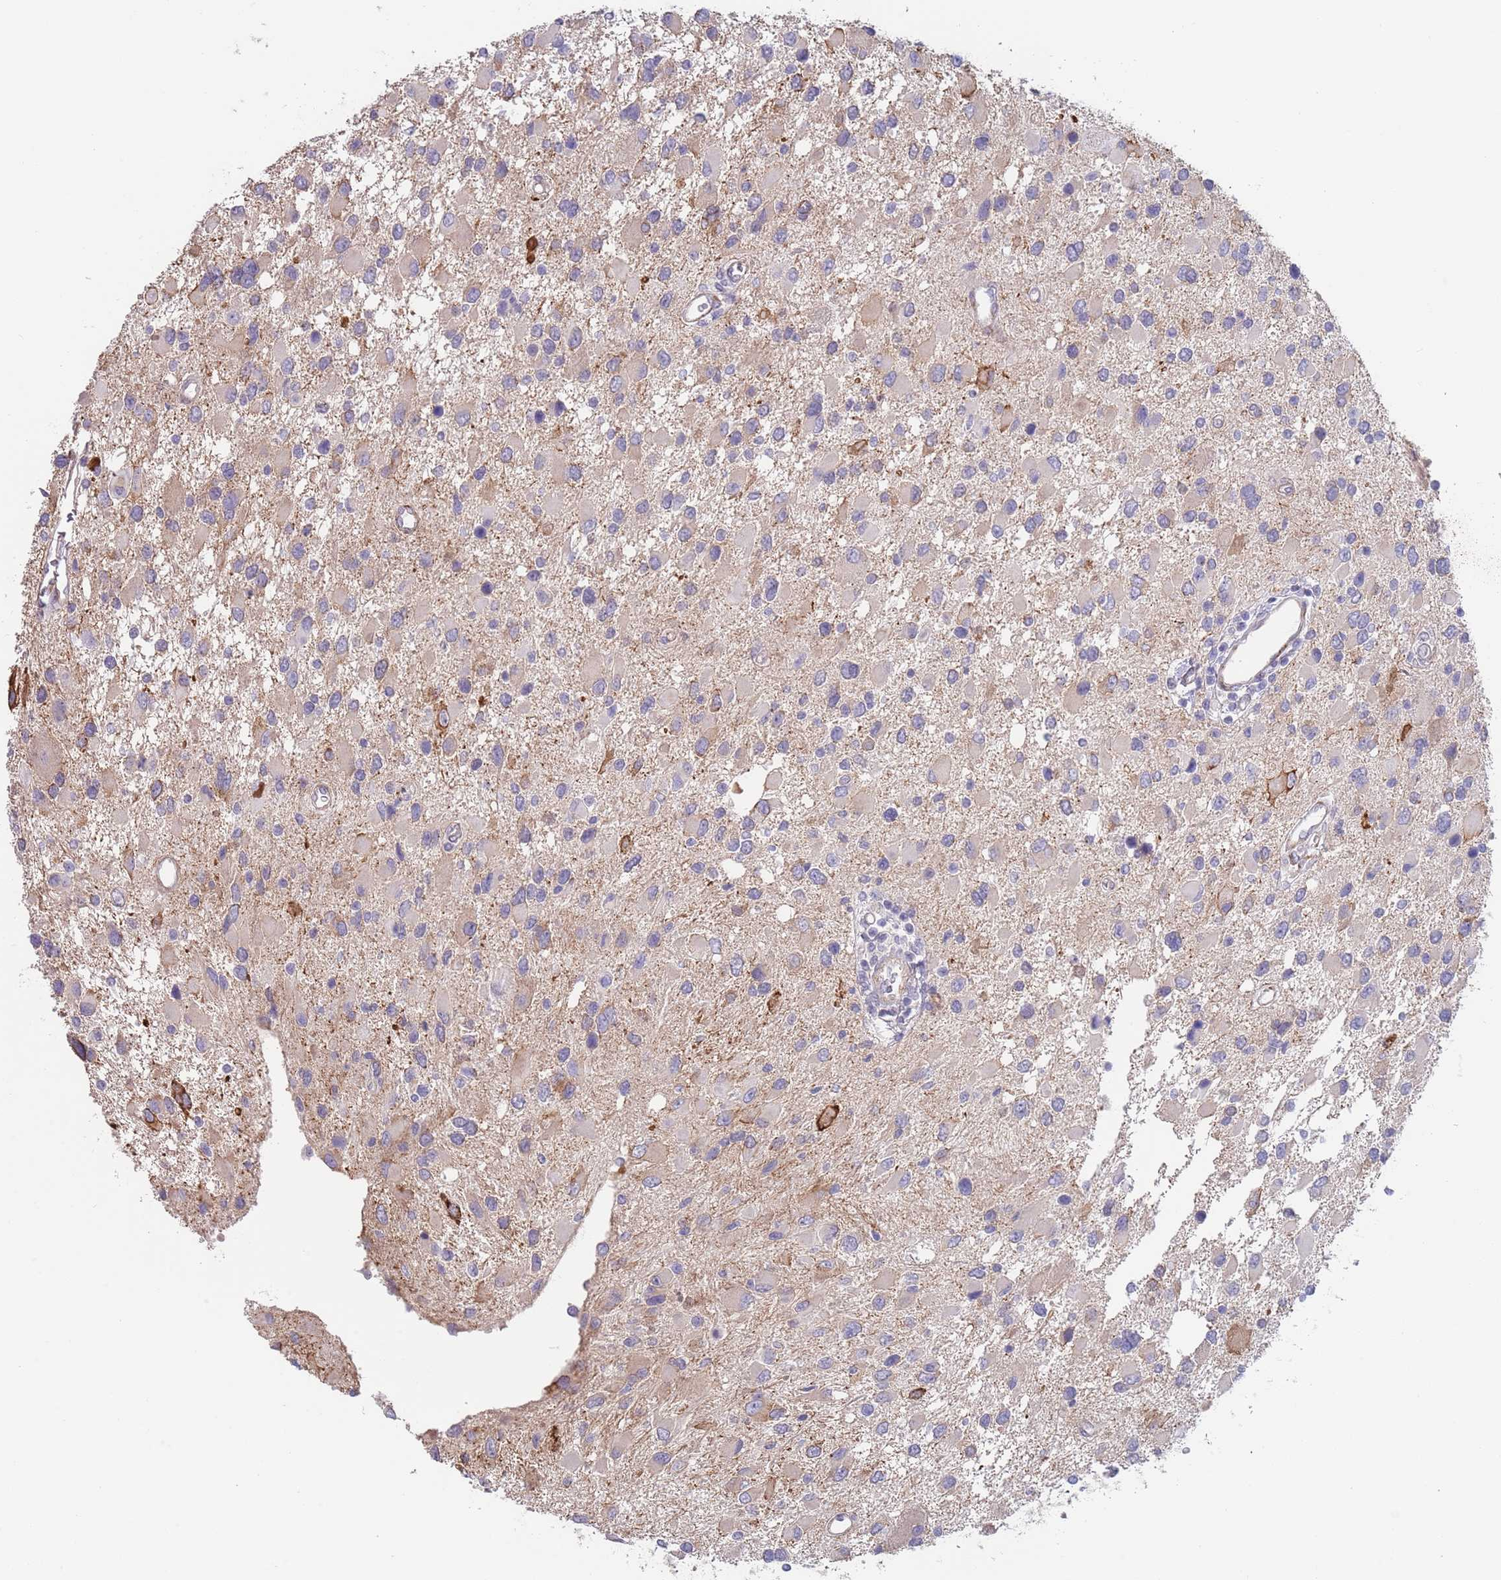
{"staining": {"intensity": "negative", "quantity": "none", "location": "none"}, "tissue": "glioma", "cell_type": "Tumor cells", "image_type": "cancer", "snomed": [{"axis": "morphology", "description": "Glioma, malignant, High grade"}, {"axis": "topography", "description": "Brain"}], "caption": "This histopathology image is of glioma stained with immunohistochemistry to label a protein in brown with the nuclei are counter-stained blue. There is no staining in tumor cells. (DAB IHC, high magnification).", "gene": "RNF169", "patient": {"sex": "male", "age": 53}}